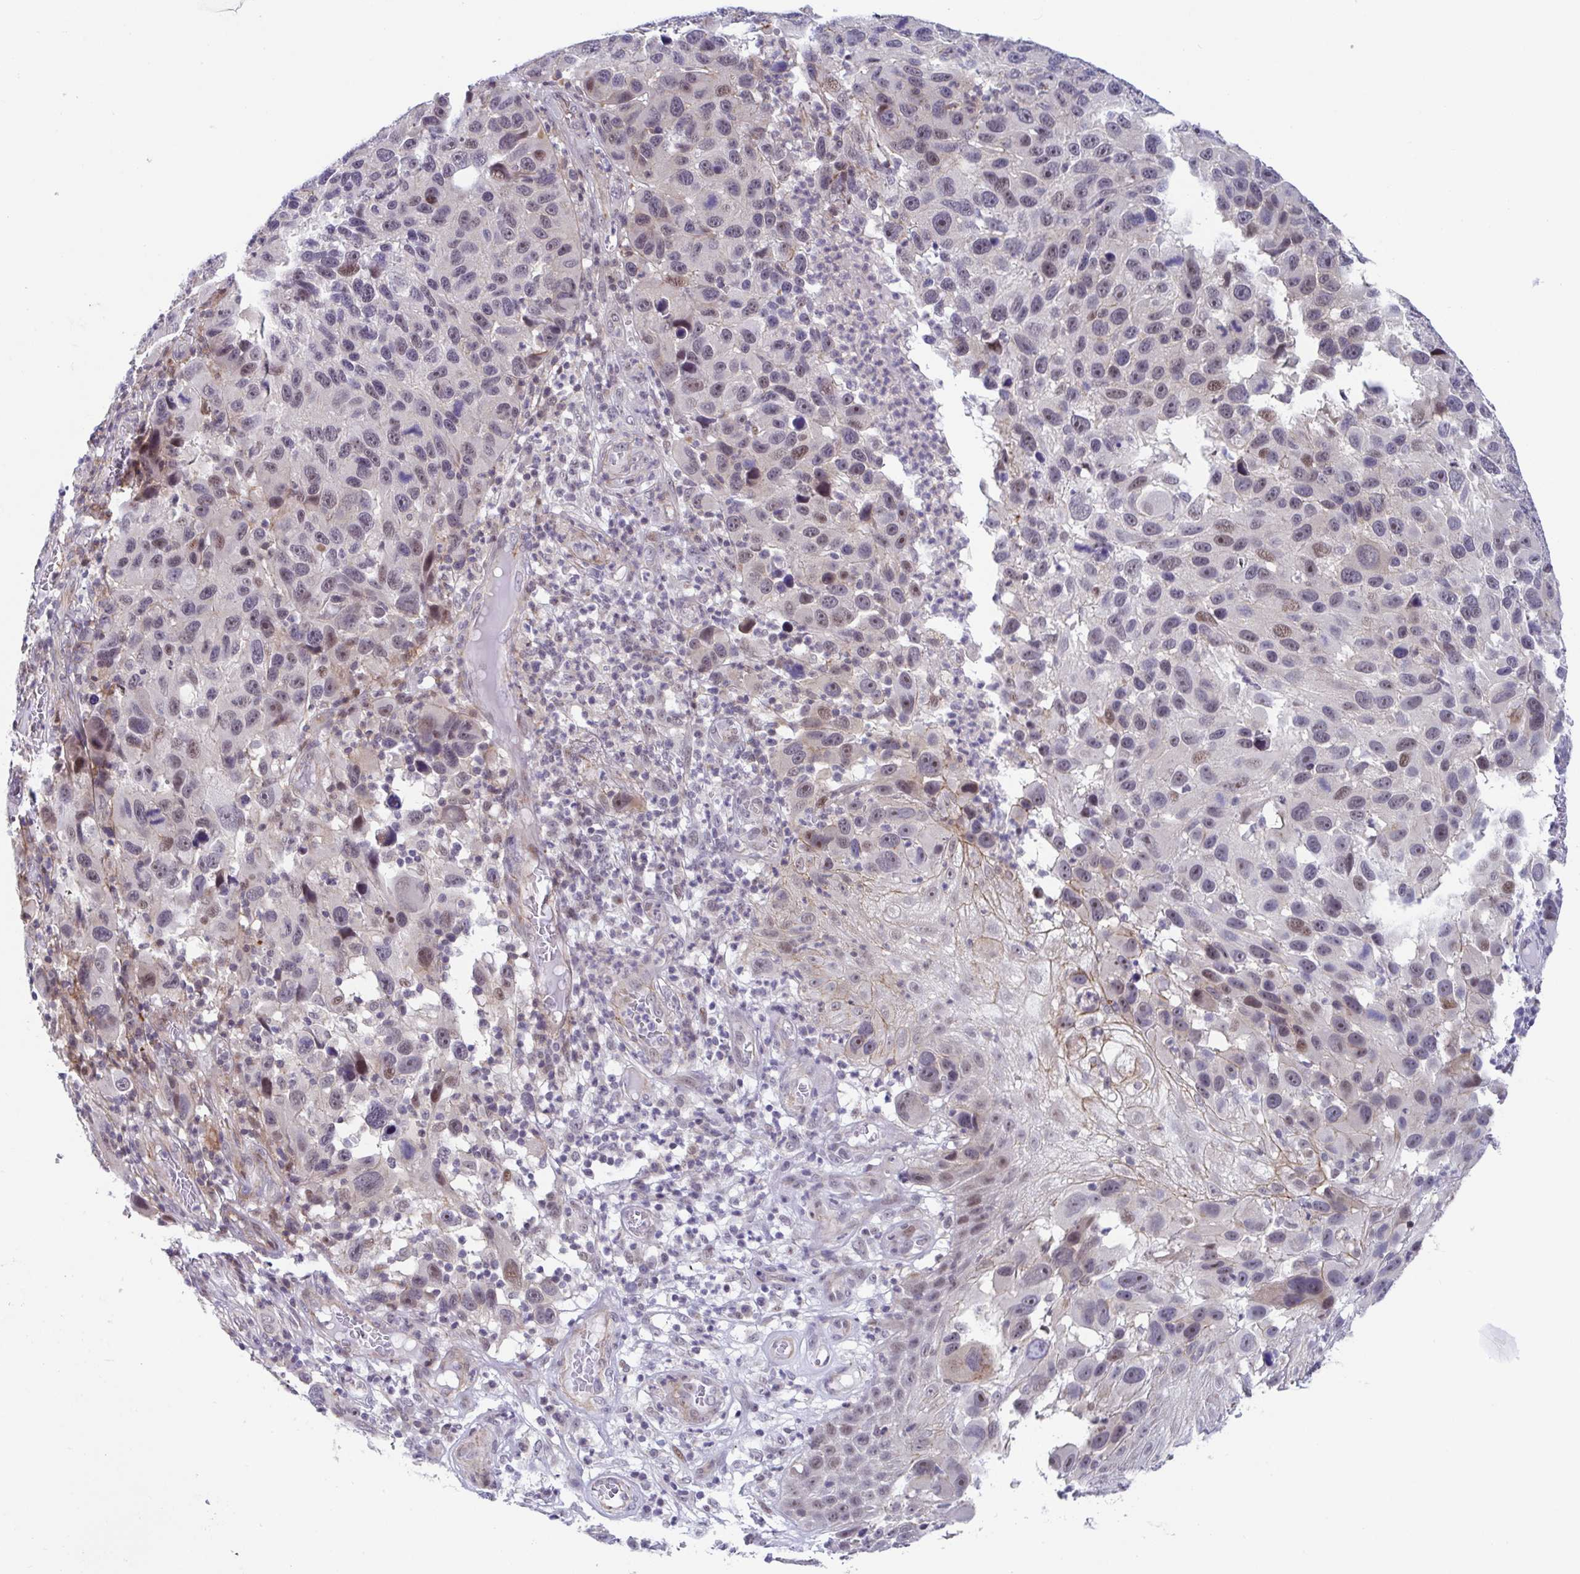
{"staining": {"intensity": "weak", "quantity": "<25%", "location": "nuclear"}, "tissue": "melanoma", "cell_type": "Tumor cells", "image_type": "cancer", "snomed": [{"axis": "morphology", "description": "Malignant melanoma, NOS"}, {"axis": "topography", "description": "Skin"}], "caption": "Immunohistochemistry image of neoplastic tissue: human malignant melanoma stained with DAB (3,3'-diaminobenzidine) displays no significant protein positivity in tumor cells.", "gene": "WDR72", "patient": {"sex": "male", "age": 53}}